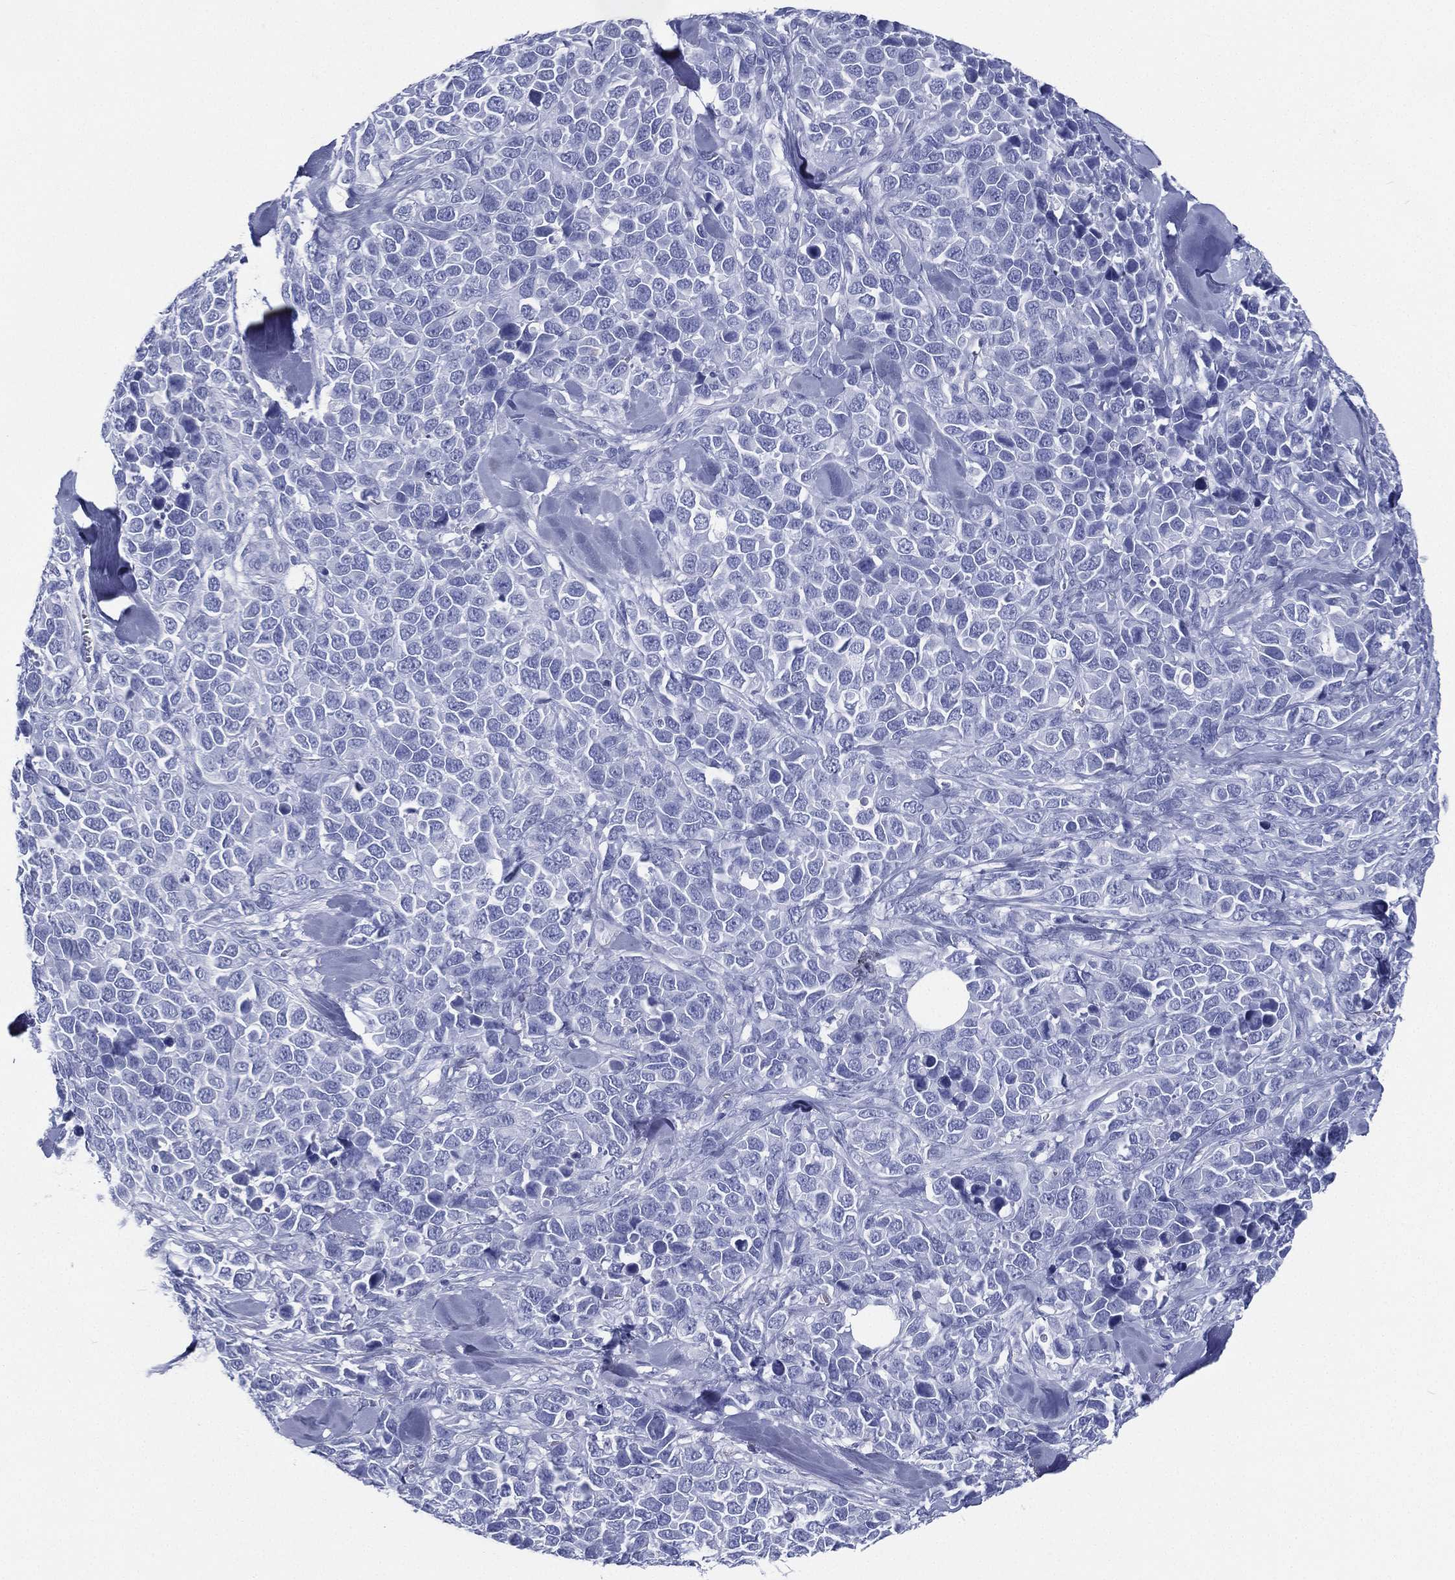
{"staining": {"intensity": "negative", "quantity": "none", "location": "none"}, "tissue": "melanoma", "cell_type": "Tumor cells", "image_type": "cancer", "snomed": [{"axis": "morphology", "description": "Malignant melanoma, Metastatic site"}, {"axis": "topography", "description": "Skin"}], "caption": "The histopathology image exhibits no staining of tumor cells in malignant melanoma (metastatic site).", "gene": "RSPH4A", "patient": {"sex": "male", "age": 84}}